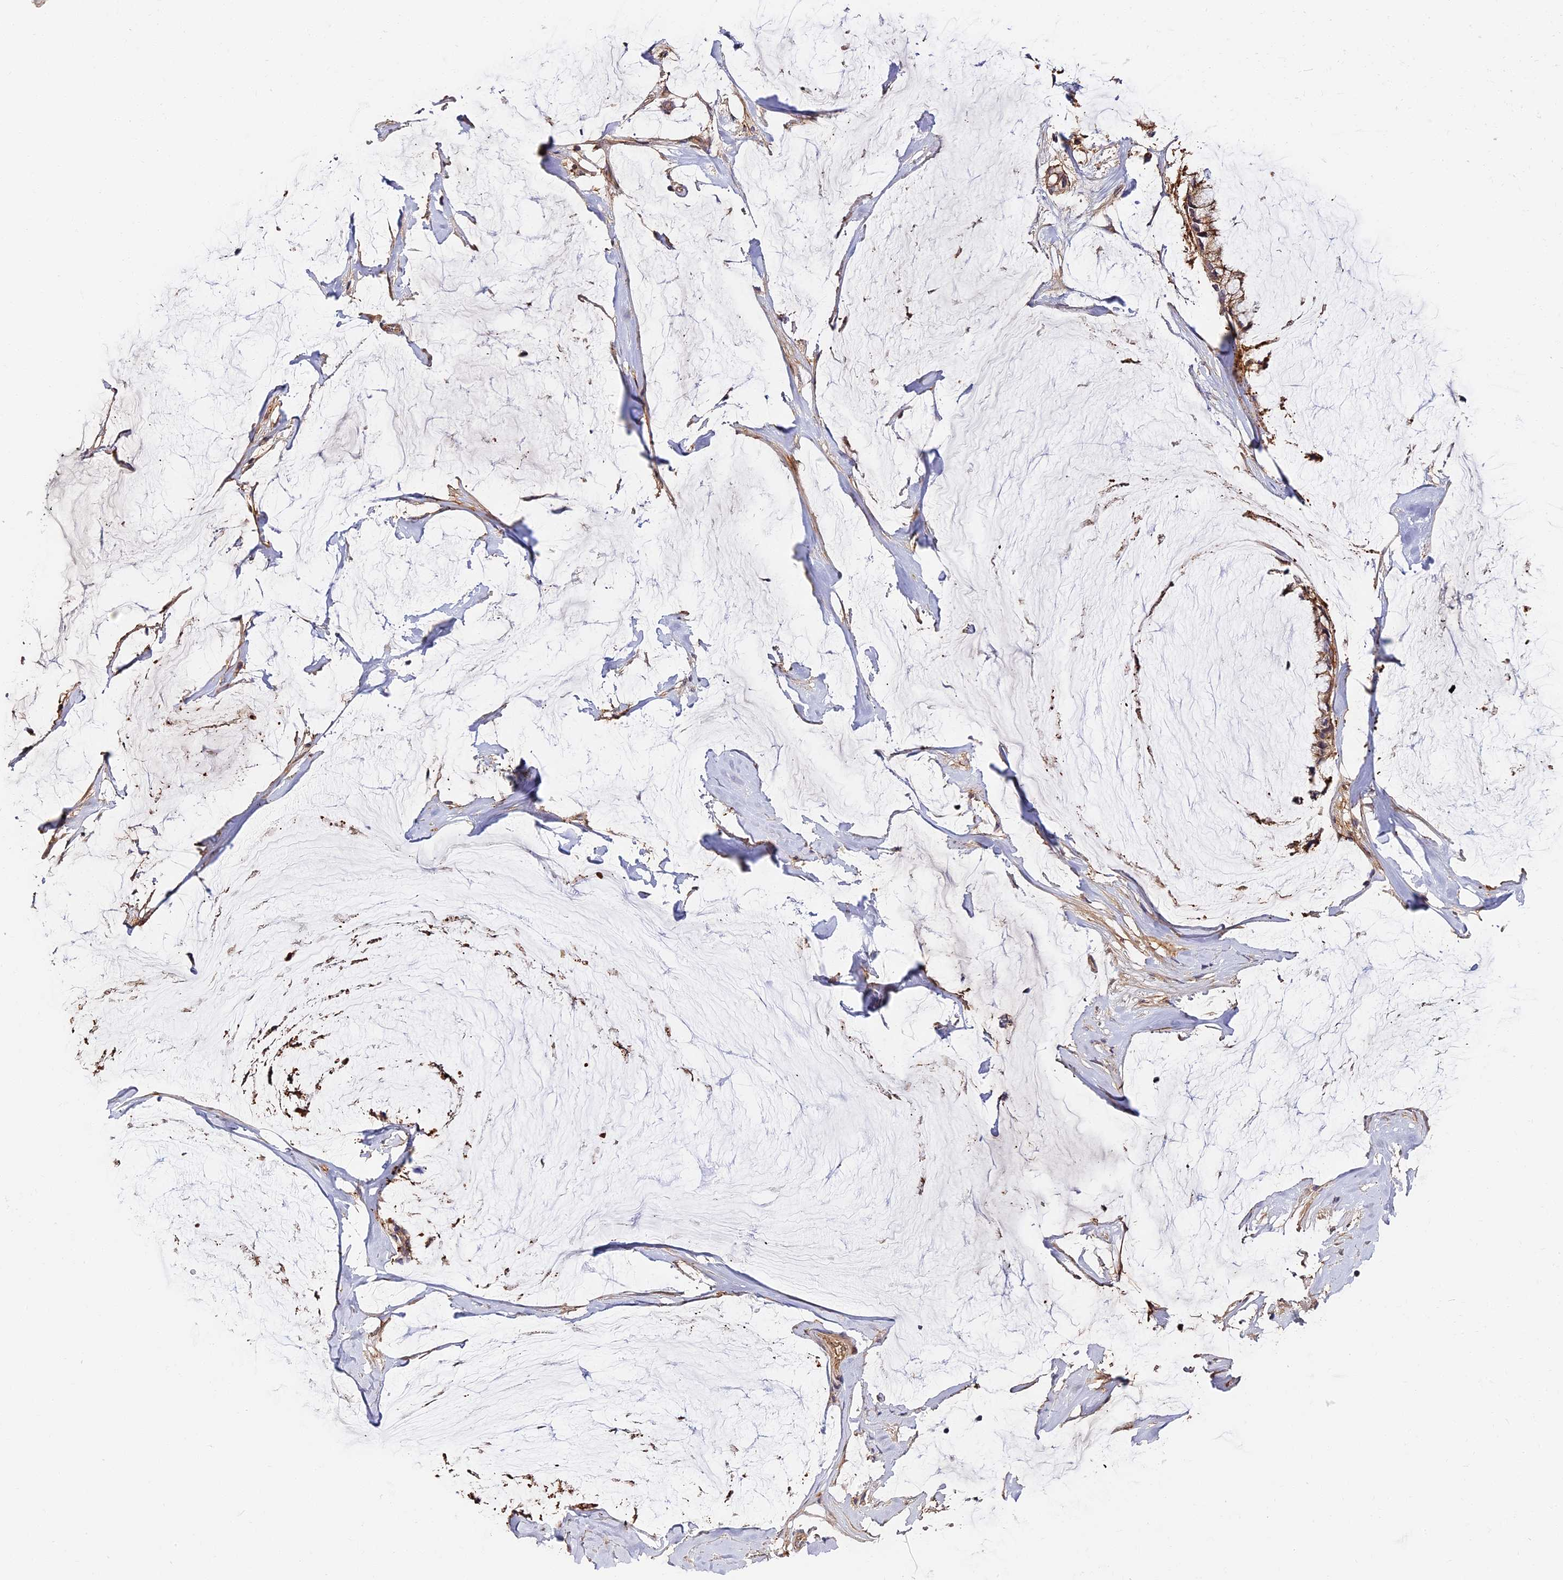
{"staining": {"intensity": "moderate", "quantity": ">75%", "location": "cytoplasmic/membranous"}, "tissue": "ovarian cancer", "cell_type": "Tumor cells", "image_type": "cancer", "snomed": [{"axis": "morphology", "description": "Cystadenocarcinoma, mucinous, NOS"}, {"axis": "topography", "description": "Ovary"}], "caption": "Immunohistochemistry (IHC) (DAB) staining of ovarian cancer (mucinous cystadenocarcinoma) exhibits moderate cytoplasmic/membranous protein expression in approximately >75% of tumor cells. Using DAB (brown) and hematoxylin (blue) stains, captured at high magnification using brightfield microscopy.", "gene": "MISP3", "patient": {"sex": "female", "age": 39}}